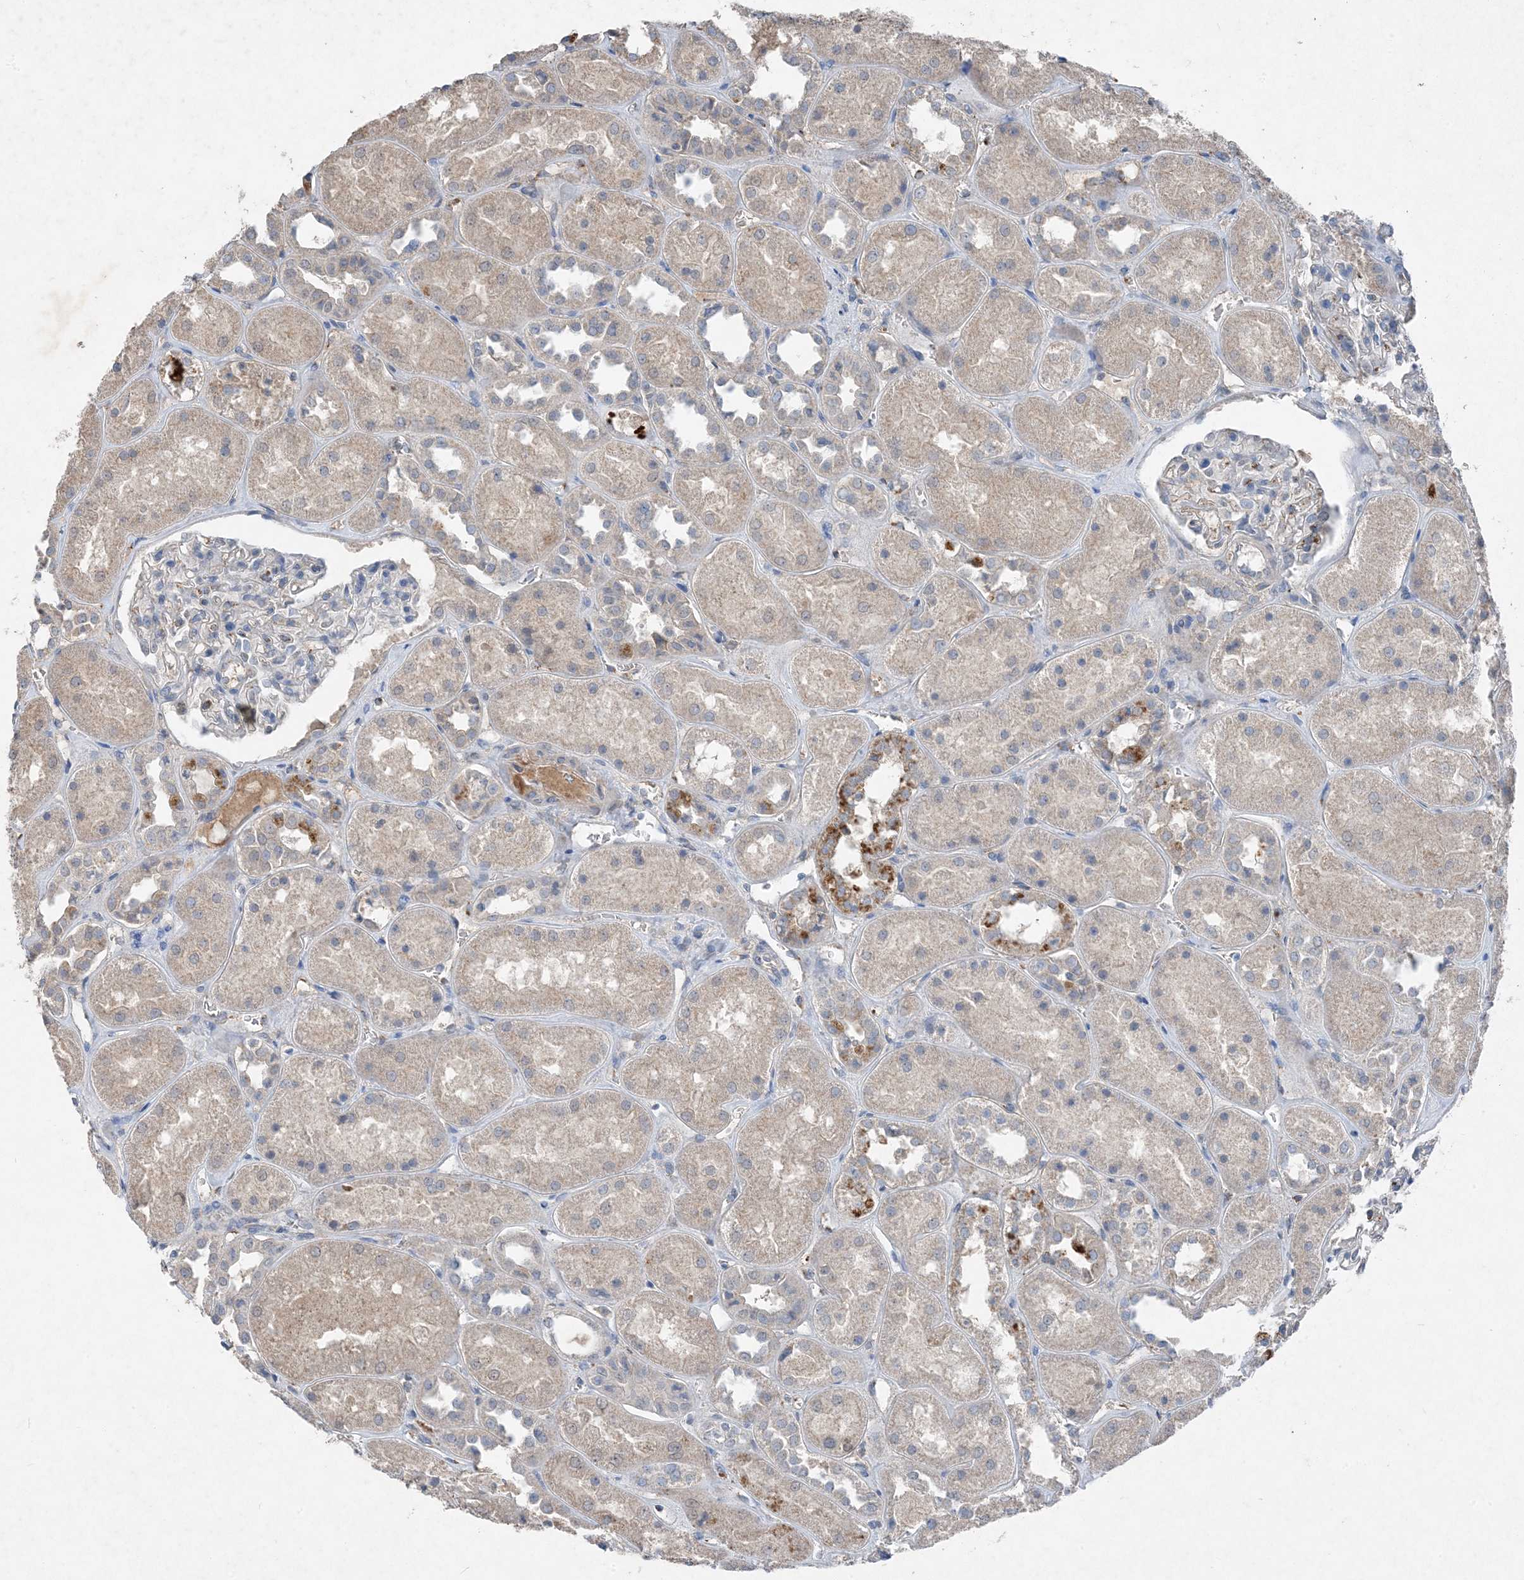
{"staining": {"intensity": "negative", "quantity": "none", "location": "none"}, "tissue": "kidney", "cell_type": "Cells in glomeruli", "image_type": "normal", "snomed": [{"axis": "morphology", "description": "Normal tissue, NOS"}, {"axis": "topography", "description": "Kidney"}], "caption": "This is a photomicrograph of IHC staining of benign kidney, which shows no expression in cells in glomeruli.", "gene": "FCN3", "patient": {"sex": "male", "age": 70}}